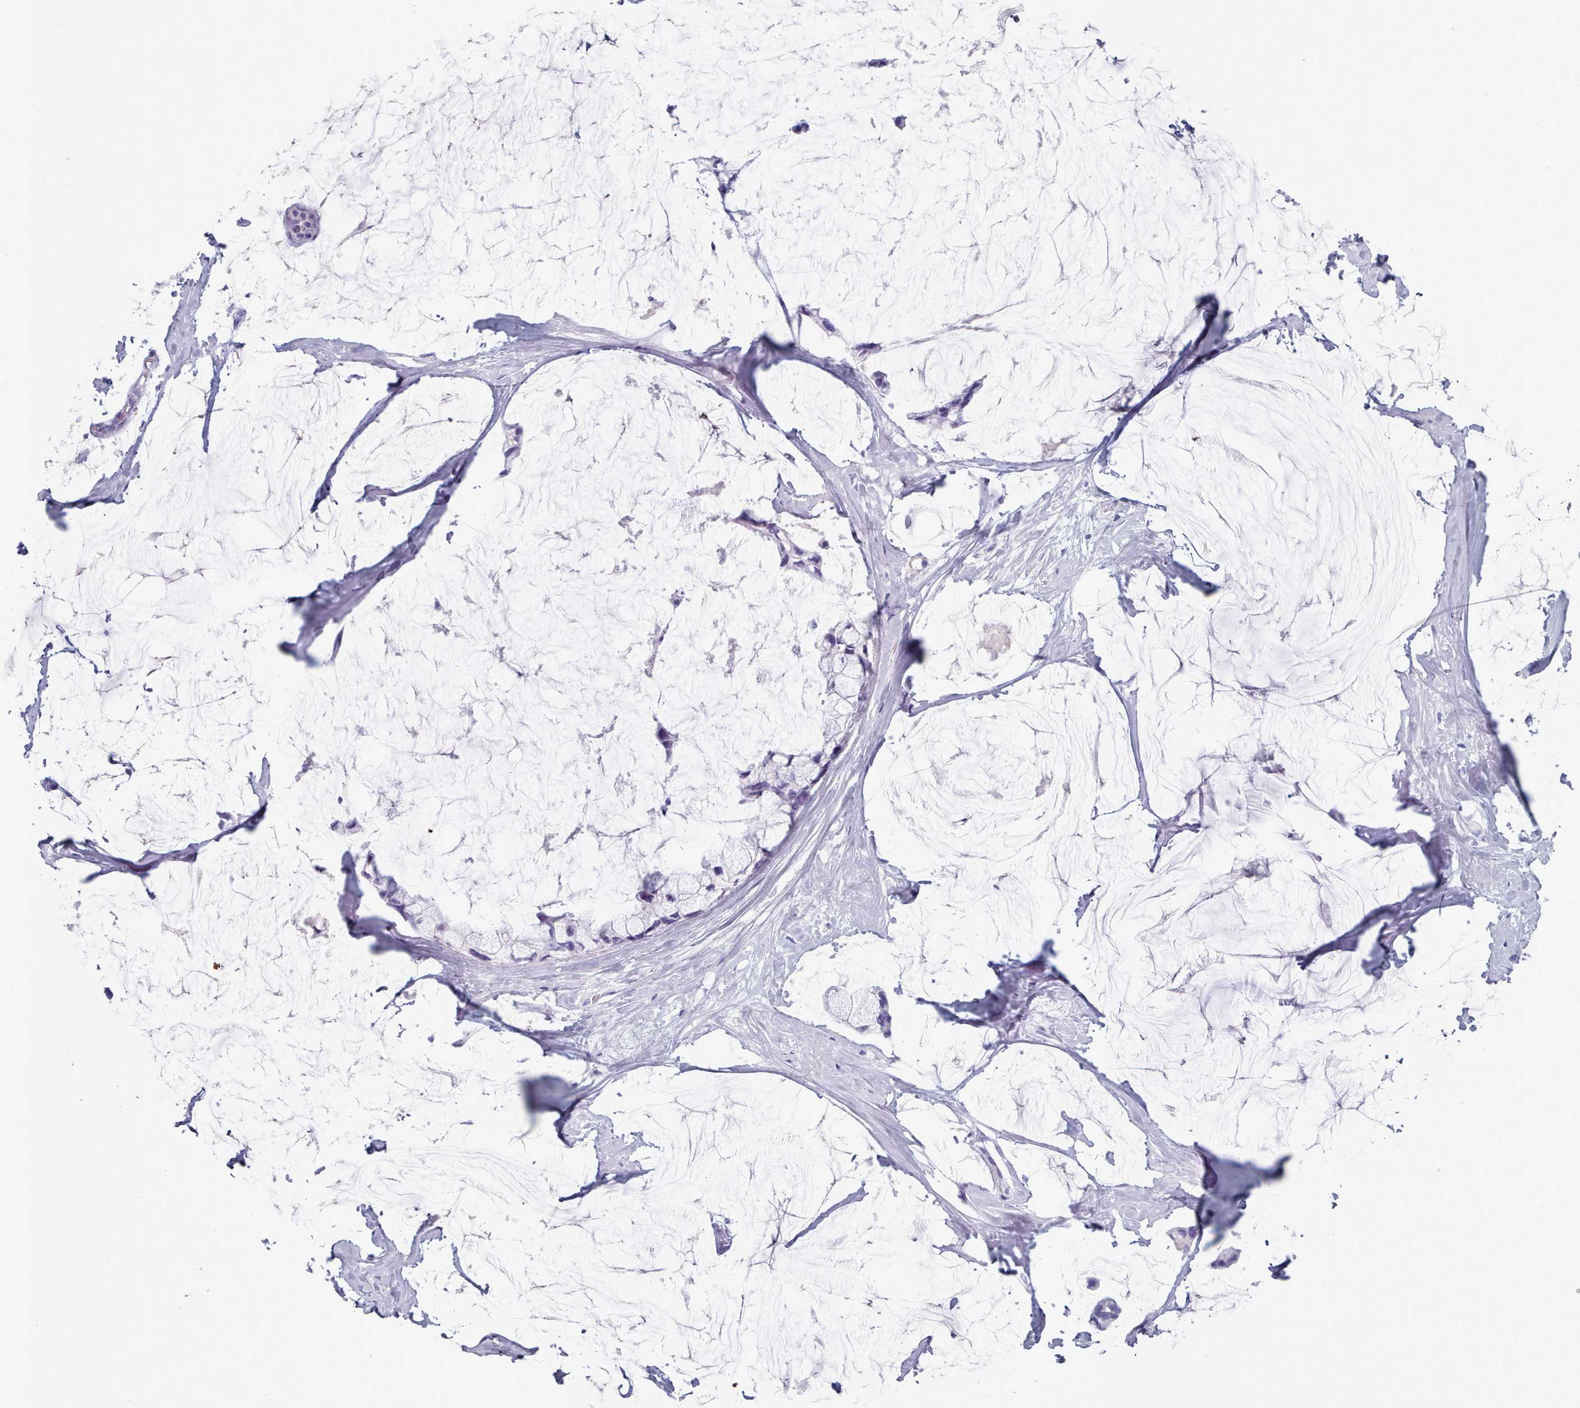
{"staining": {"intensity": "negative", "quantity": "none", "location": "none"}, "tissue": "ovarian cancer", "cell_type": "Tumor cells", "image_type": "cancer", "snomed": [{"axis": "morphology", "description": "Cystadenocarcinoma, mucinous, NOS"}, {"axis": "topography", "description": "Ovary"}], "caption": "Tumor cells are negative for brown protein staining in ovarian mucinous cystadenocarcinoma.", "gene": "ZNF43", "patient": {"sex": "female", "age": 39}}